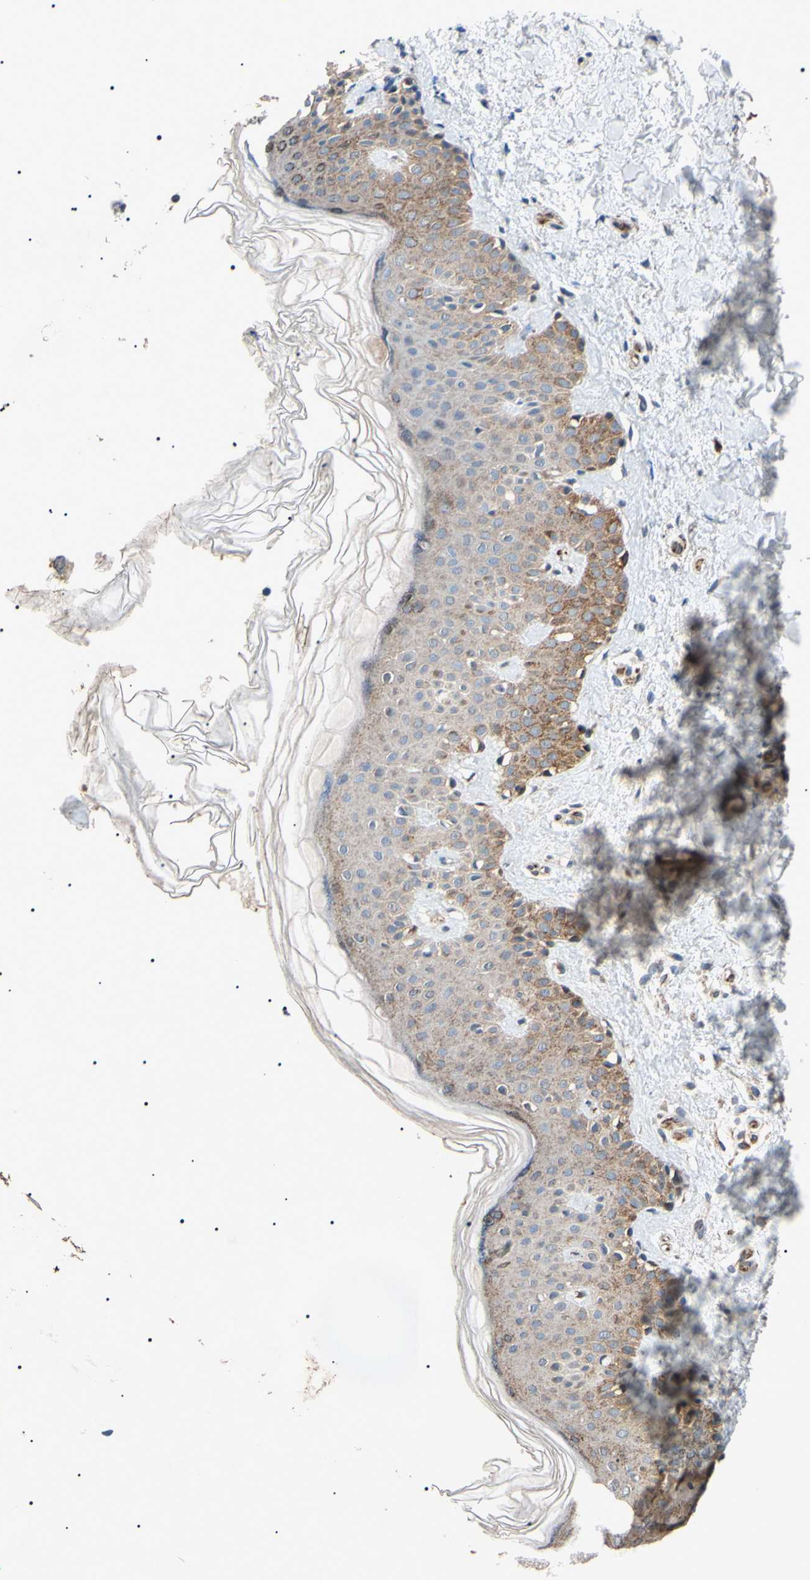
{"staining": {"intensity": "negative", "quantity": "none", "location": "none"}, "tissue": "skin", "cell_type": "Fibroblasts", "image_type": "normal", "snomed": [{"axis": "morphology", "description": "Normal tissue, NOS"}, {"axis": "topography", "description": "Skin"}], "caption": "There is no significant expression in fibroblasts of skin. Nuclei are stained in blue.", "gene": "TUBB4A", "patient": {"sex": "male", "age": 67}}